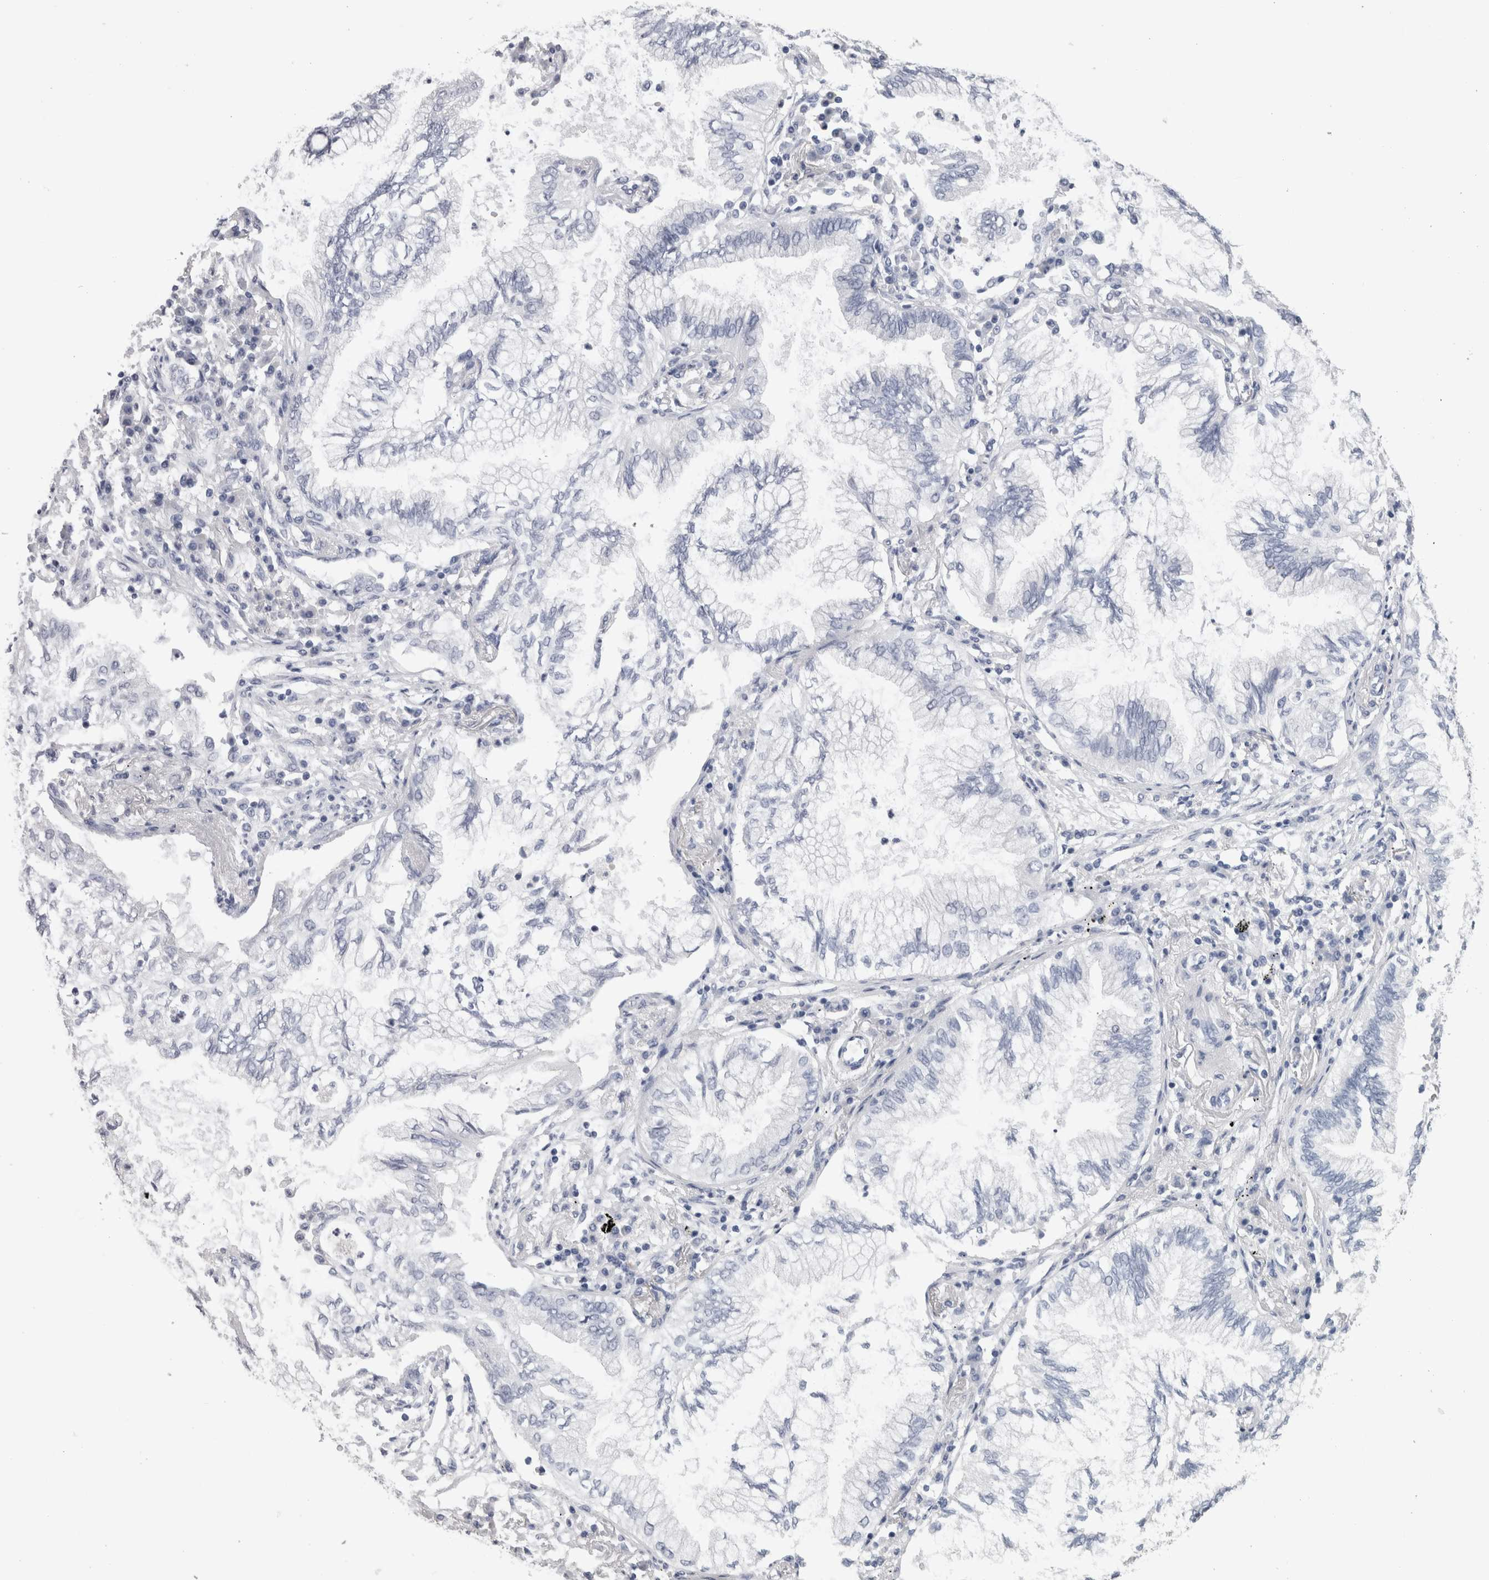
{"staining": {"intensity": "negative", "quantity": "none", "location": "none"}, "tissue": "lung cancer", "cell_type": "Tumor cells", "image_type": "cancer", "snomed": [{"axis": "morphology", "description": "Normal tissue, NOS"}, {"axis": "morphology", "description": "Adenocarcinoma, NOS"}, {"axis": "topography", "description": "Bronchus"}, {"axis": "topography", "description": "Lung"}], "caption": "Immunohistochemistry photomicrograph of lung adenocarcinoma stained for a protein (brown), which displays no staining in tumor cells.", "gene": "CA8", "patient": {"sex": "female", "age": 70}}